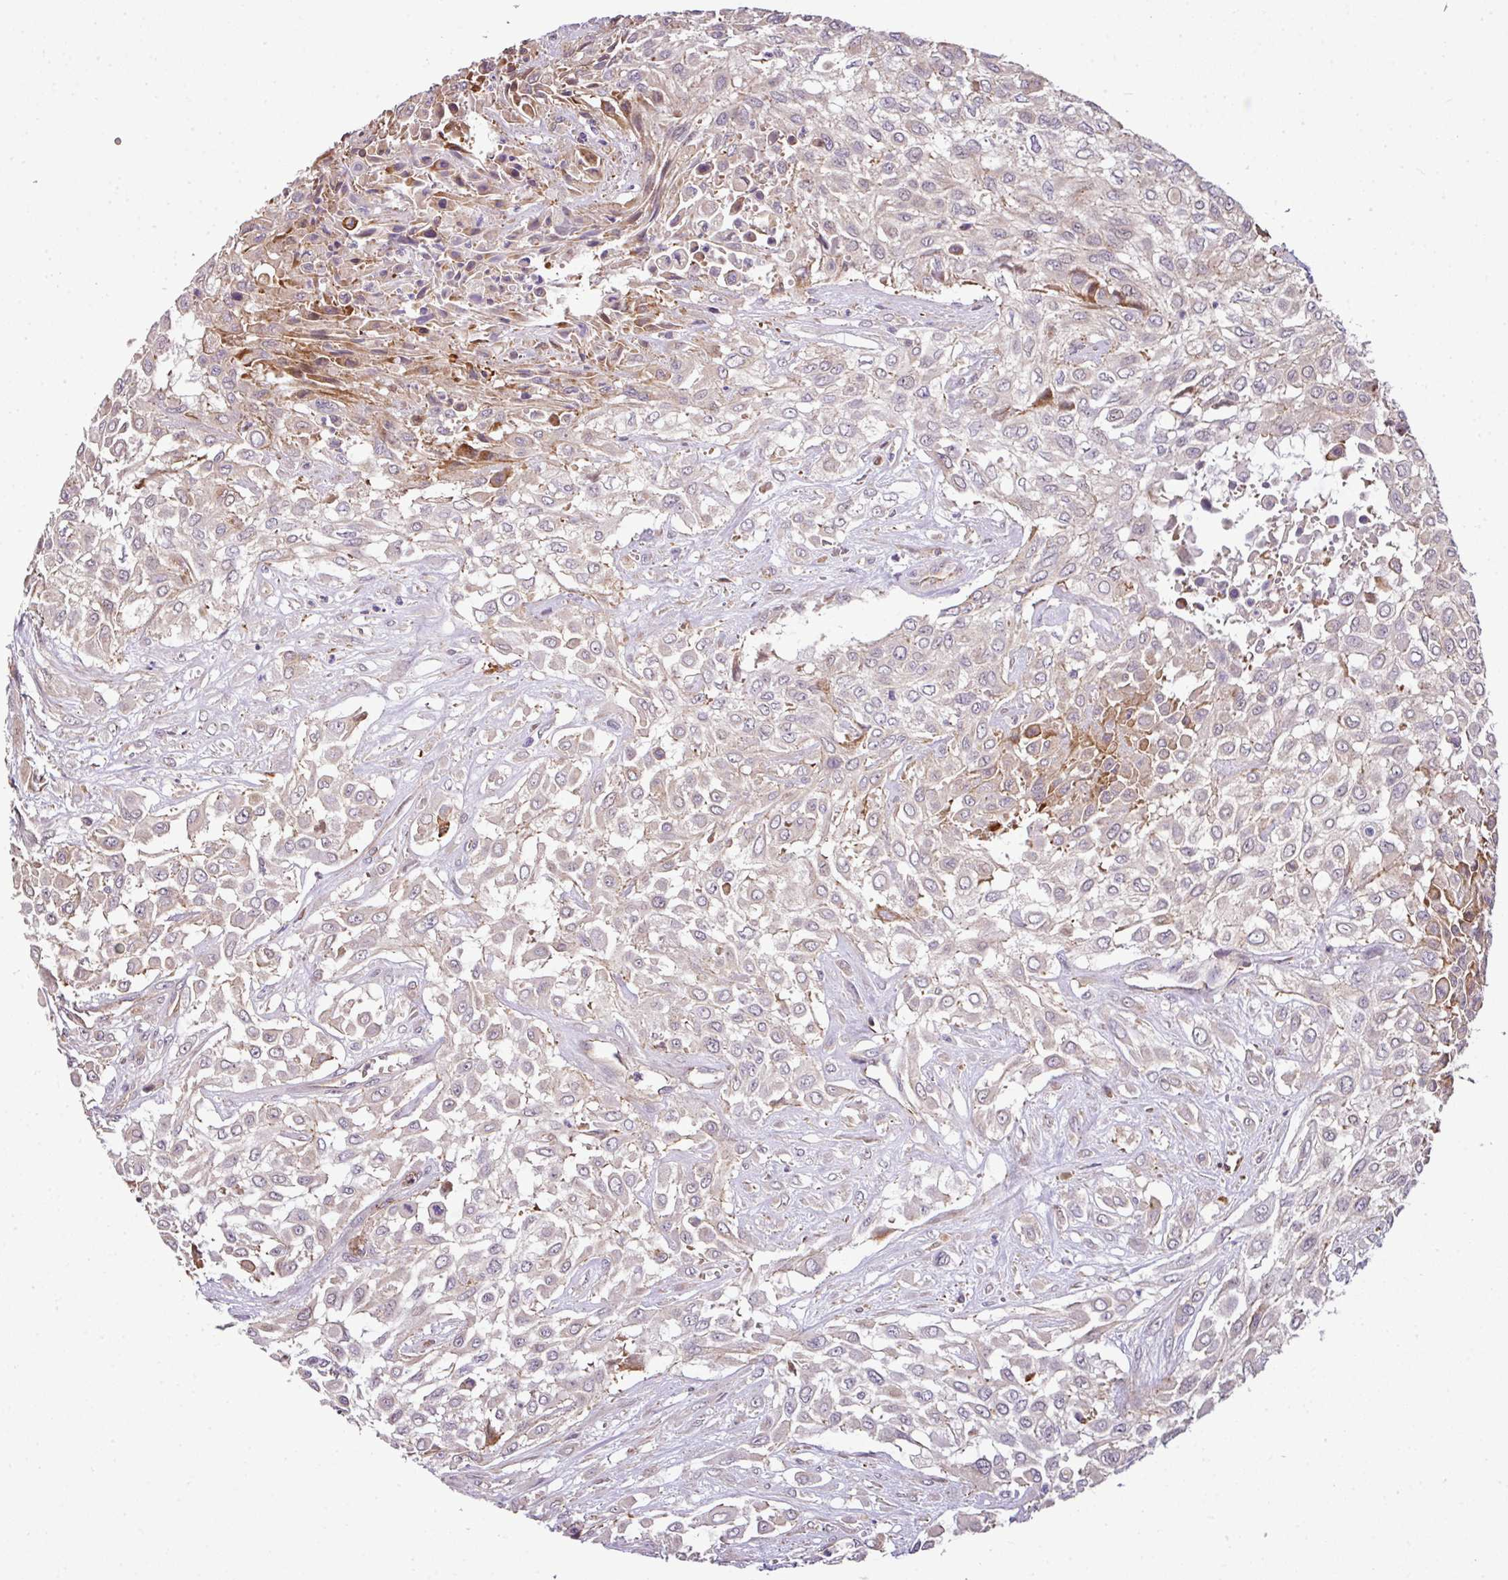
{"staining": {"intensity": "negative", "quantity": "none", "location": "none"}, "tissue": "urothelial cancer", "cell_type": "Tumor cells", "image_type": "cancer", "snomed": [{"axis": "morphology", "description": "Urothelial carcinoma, High grade"}, {"axis": "topography", "description": "Urinary bladder"}], "caption": "Tumor cells are negative for protein expression in human urothelial cancer. Brightfield microscopy of immunohistochemistry stained with DAB (brown) and hematoxylin (blue), captured at high magnification.", "gene": "CASS4", "patient": {"sex": "male", "age": 57}}